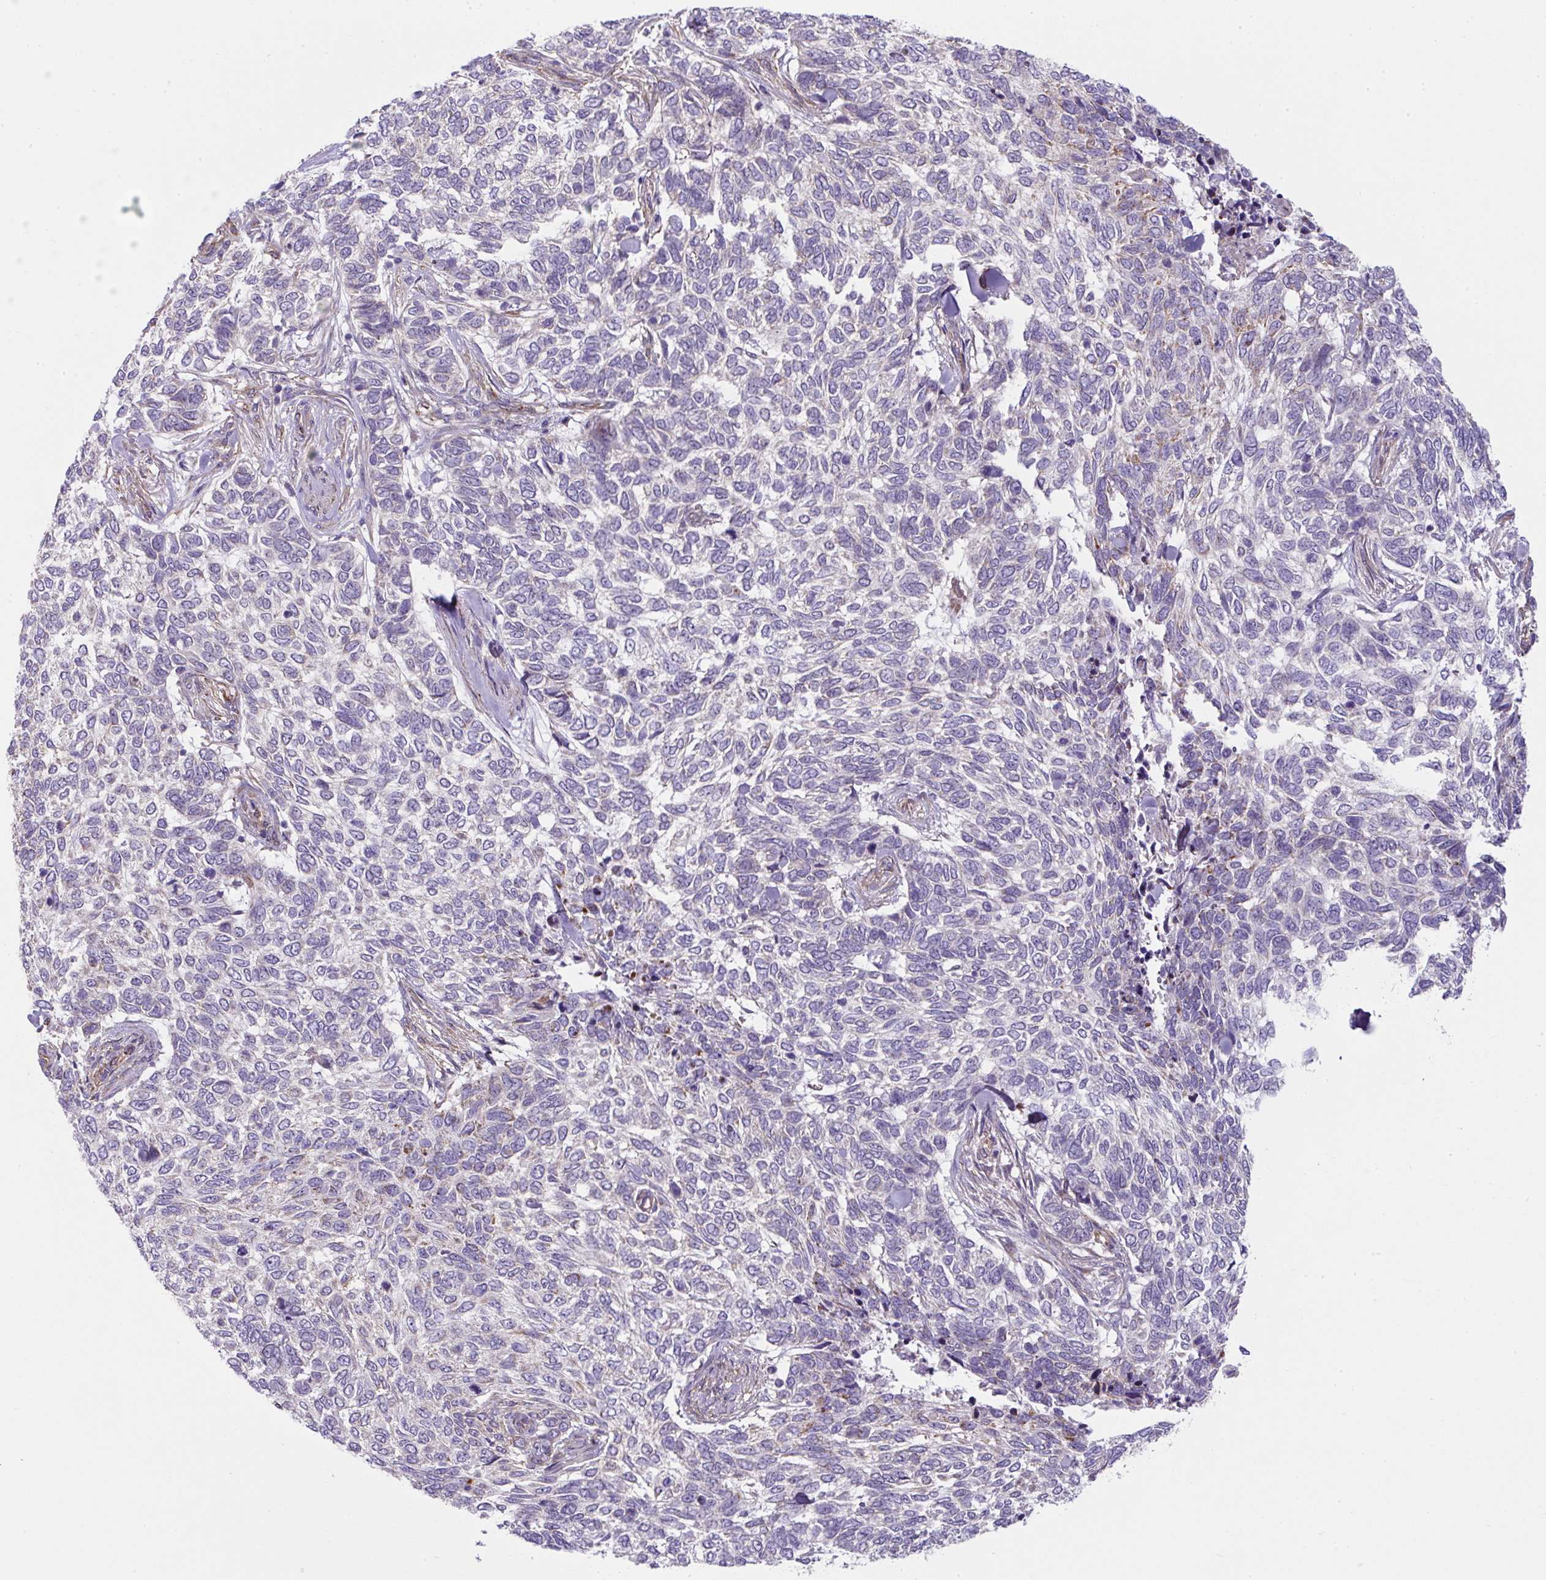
{"staining": {"intensity": "negative", "quantity": "none", "location": "none"}, "tissue": "skin cancer", "cell_type": "Tumor cells", "image_type": "cancer", "snomed": [{"axis": "morphology", "description": "Basal cell carcinoma"}, {"axis": "topography", "description": "Skin"}], "caption": "Skin basal cell carcinoma stained for a protein using IHC demonstrates no positivity tumor cells.", "gene": "ANKUB1", "patient": {"sex": "female", "age": 65}}